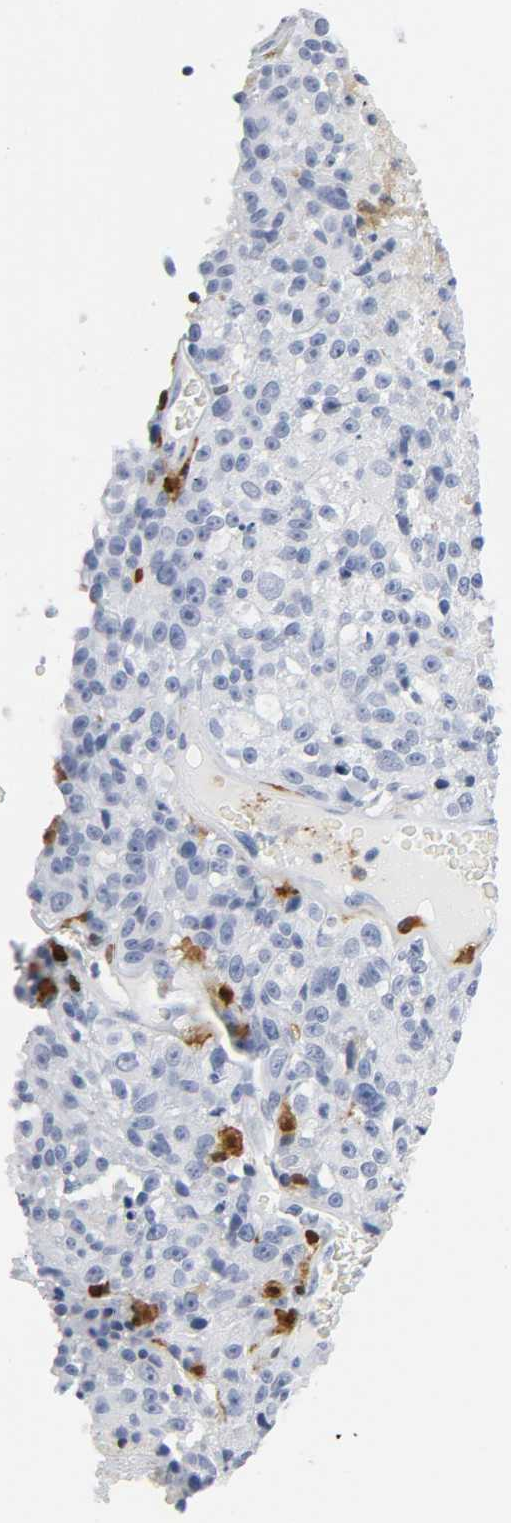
{"staining": {"intensity": "negative", "quantity": "none", "location": "none"}, "tissue": "melanoma", "cell_type": "Tumor cells", "image_type": "cancer", "snomed": [{"axis": "morphology", "description": "Malignant melanoma, Metastatic site"}, {"axis": "topography", "description": "Cerebral cortex"}], "caption": "A photomicrograph of human melanoma is negative for staining in tumor cells.", "gene": "DOK2", "patient": {"sex": "female", "age": 52}}